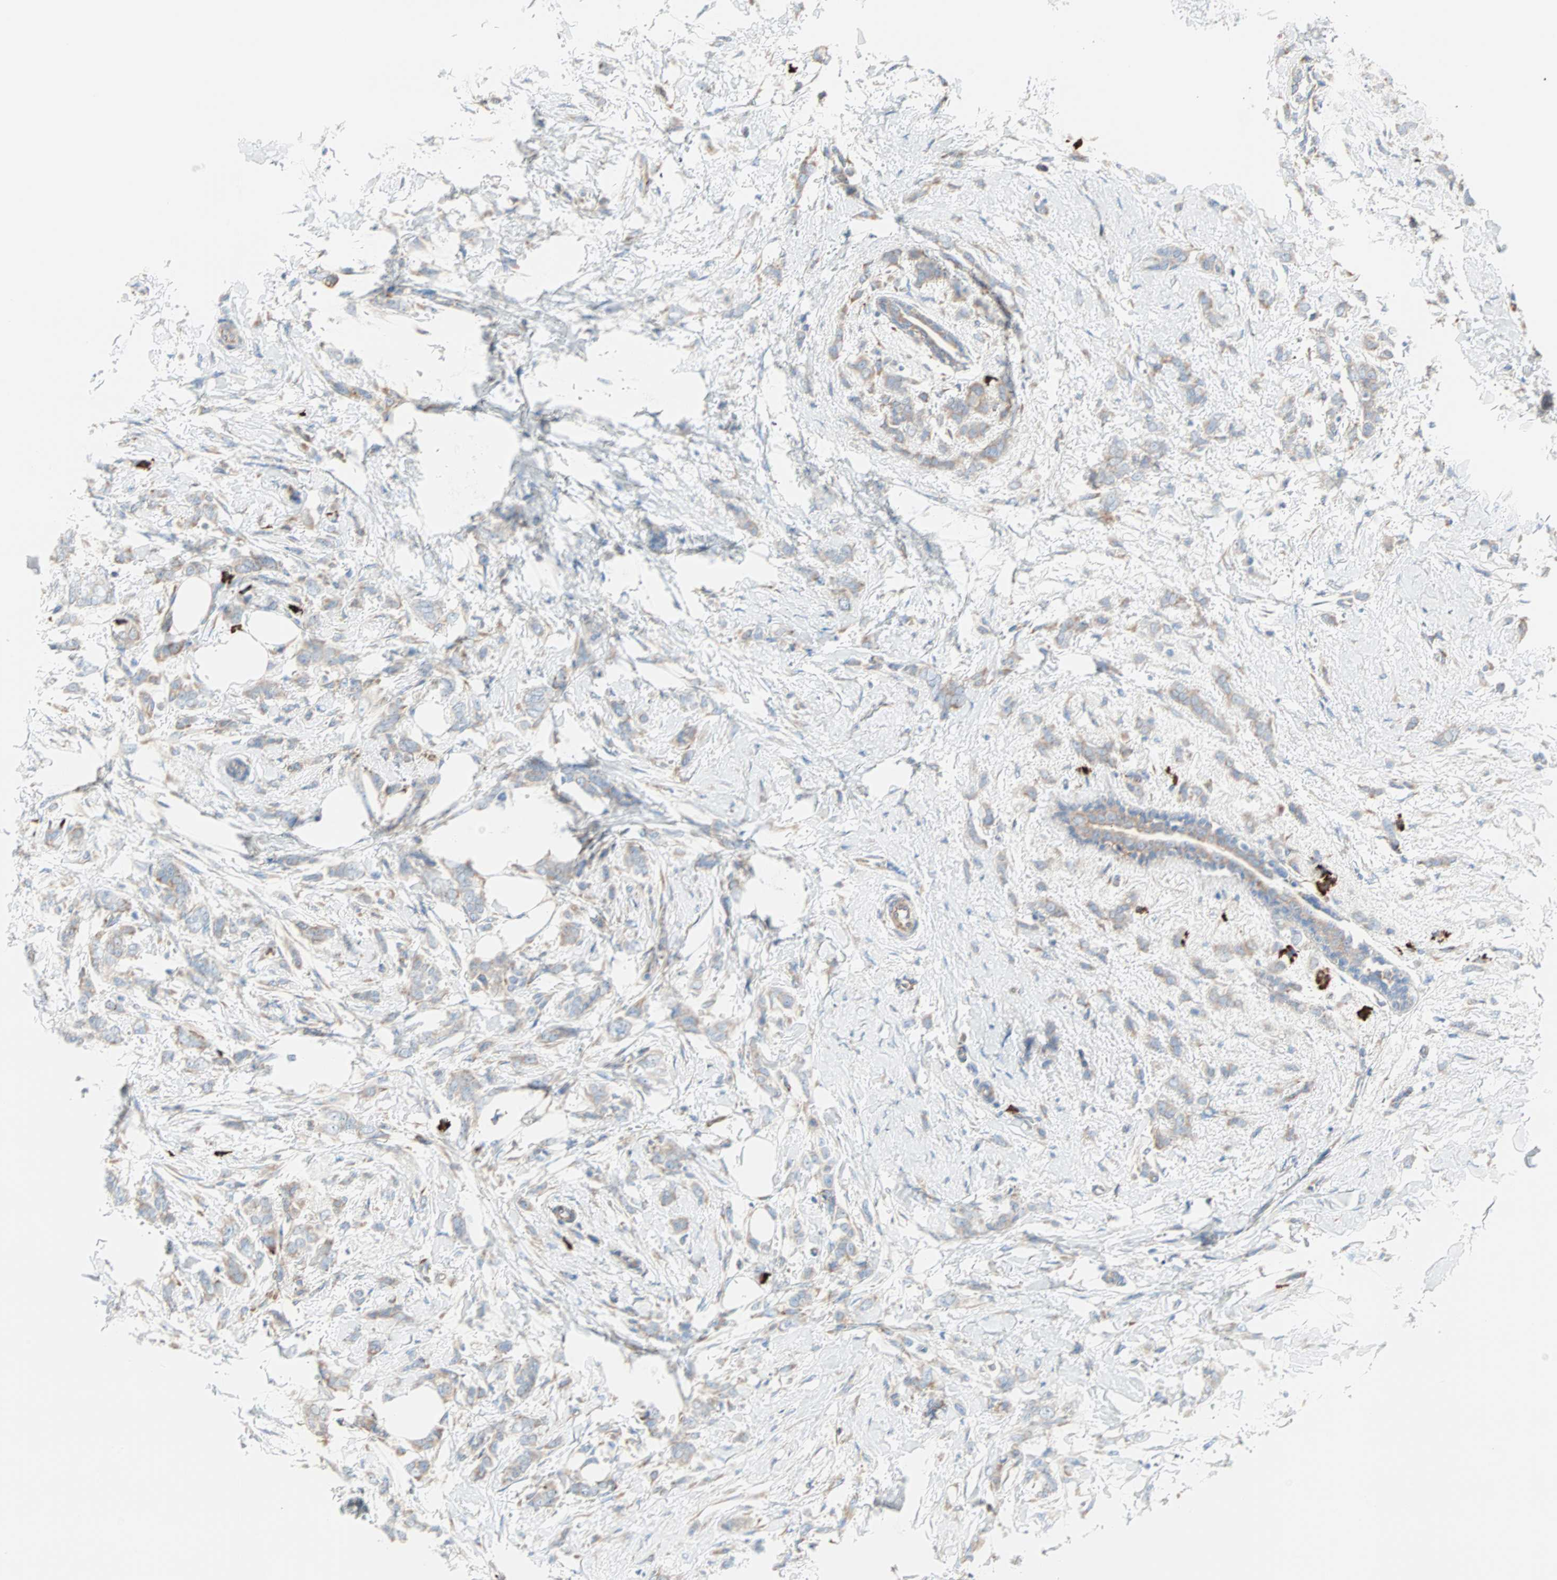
{"staining": {"intensity": "weak", "quantity": ">75%", "location": "cytoplasmic/membranous"}, "tissue": "breast cancer", "cell_type": "Tumor cells", "image_type": "cancer", "snomed": [{"axis": "morphology", "description": "Lobular carcinoma, in situ"}, {"axis": "morphology", "description": "Lobular carcinoma"}, {"axis": "topography", "description": "Breast"}], "caption": "Breast cancer (lobular carcinoma) stained with a brown dye demonstrates weak cytoplasmic/membranous positive positivity in approximately >75% of tumor cells.", "gene": "PLCXD1", "patient": {"sex": "female", "age": 41}}